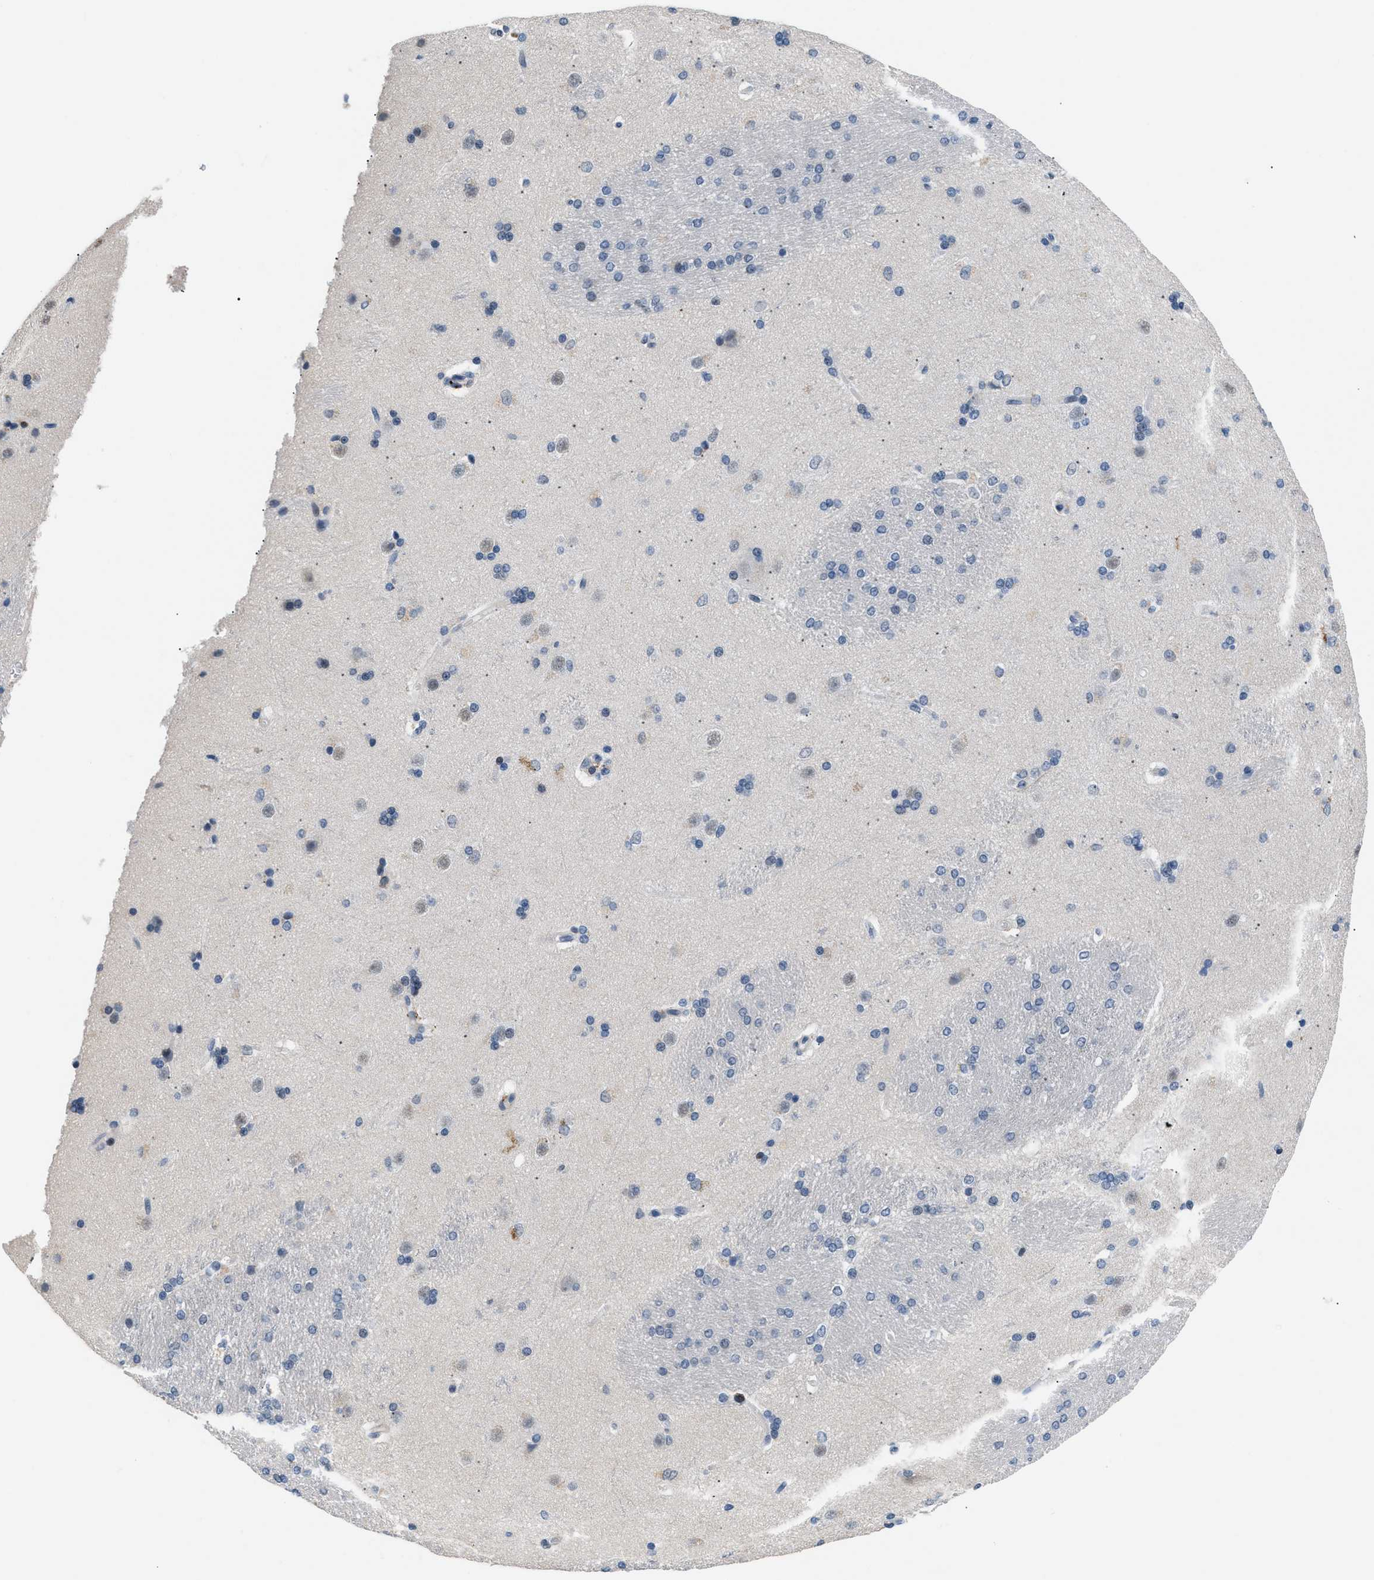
{"staining": {"intensity": "negative", "quantity": "none", "location": "none"}, "tissue": "caudate", "cell_type": "Glial cells", "image_type": "normal", "snomed": [{"axis": "morphology", "description": "Normal tissue, NOS"}, {"axis": "topography", "description": "Lateral ventricle wall"}], "caption": "Histopathology image shows no protein positivity in glial cells of unremarkable caudate. (IHC, brightfield microscopy, high magnification).", "gene": "KCNC3", "patient": {"sex": "female", "age": 19}}